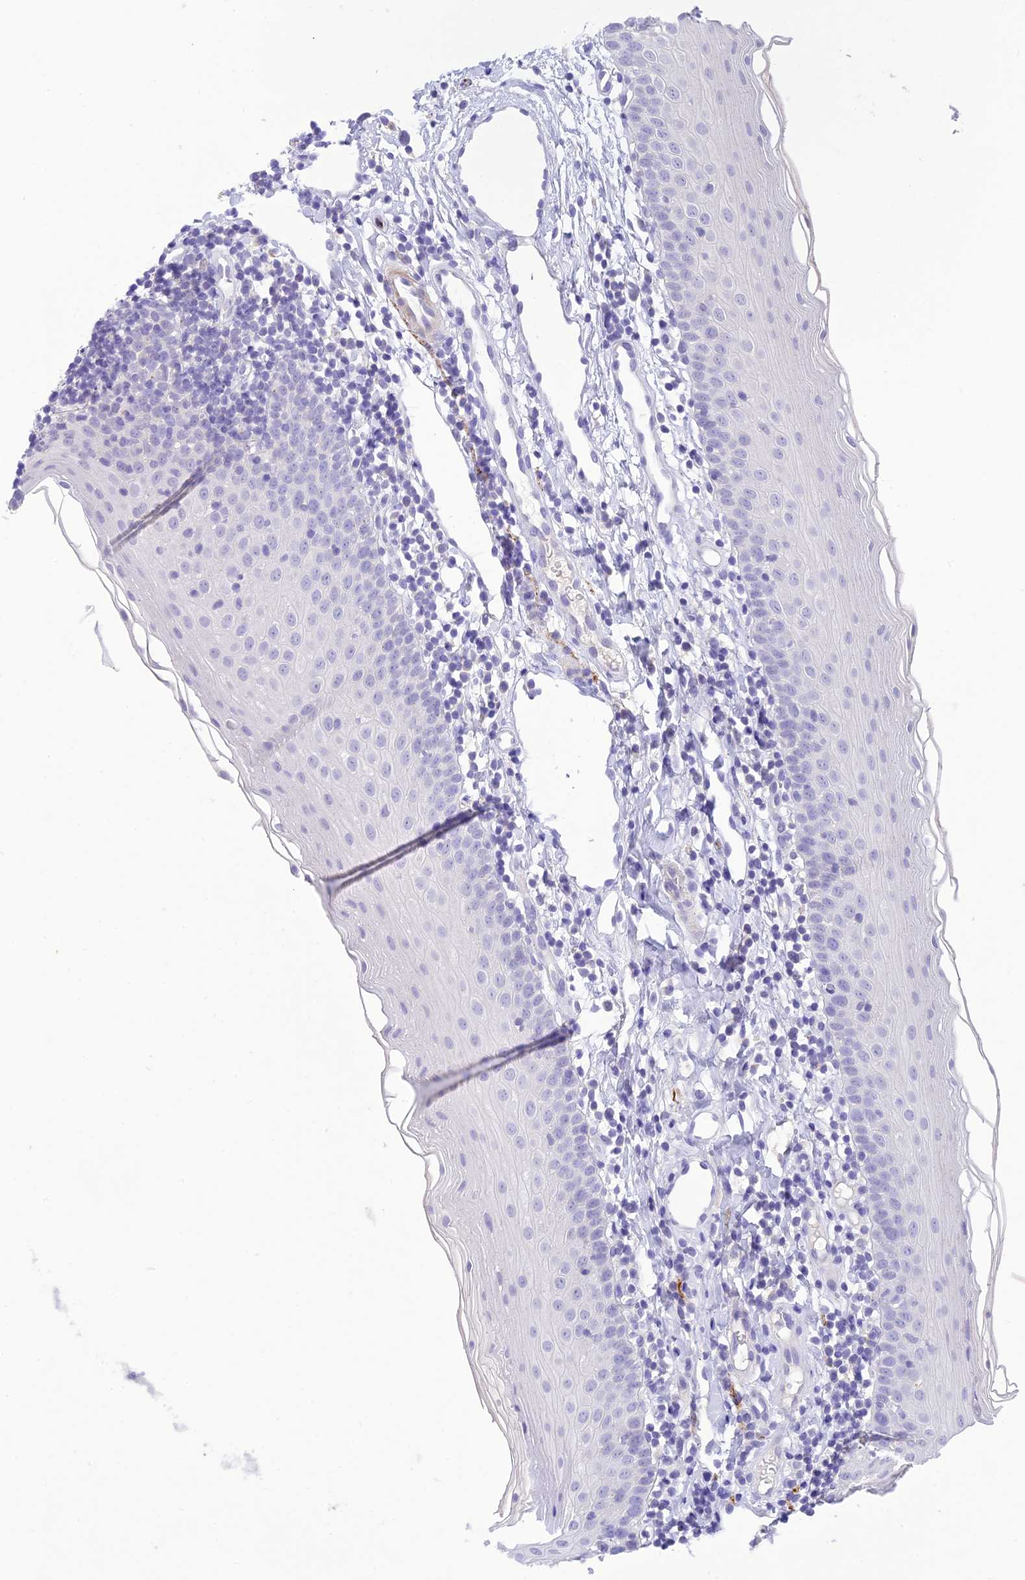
{"staining": {"intensity": "negative", "quantity": "none", "location": "none"}, "tissue": "oral mucosa", "cell_type": "Squamous epithelial cells", "image_type": "normal", "snomed": [{"axis": "morphology", "description": "Normal tissue, NOS"}, {"axis": "topography", "description": "Oral tissue"}], "caption": "The image reveals no significant positivity in squamous epithelial cells of oral mucosa.", "gene": "XPO7", "patient": {"sex": "male", "age": 46}}